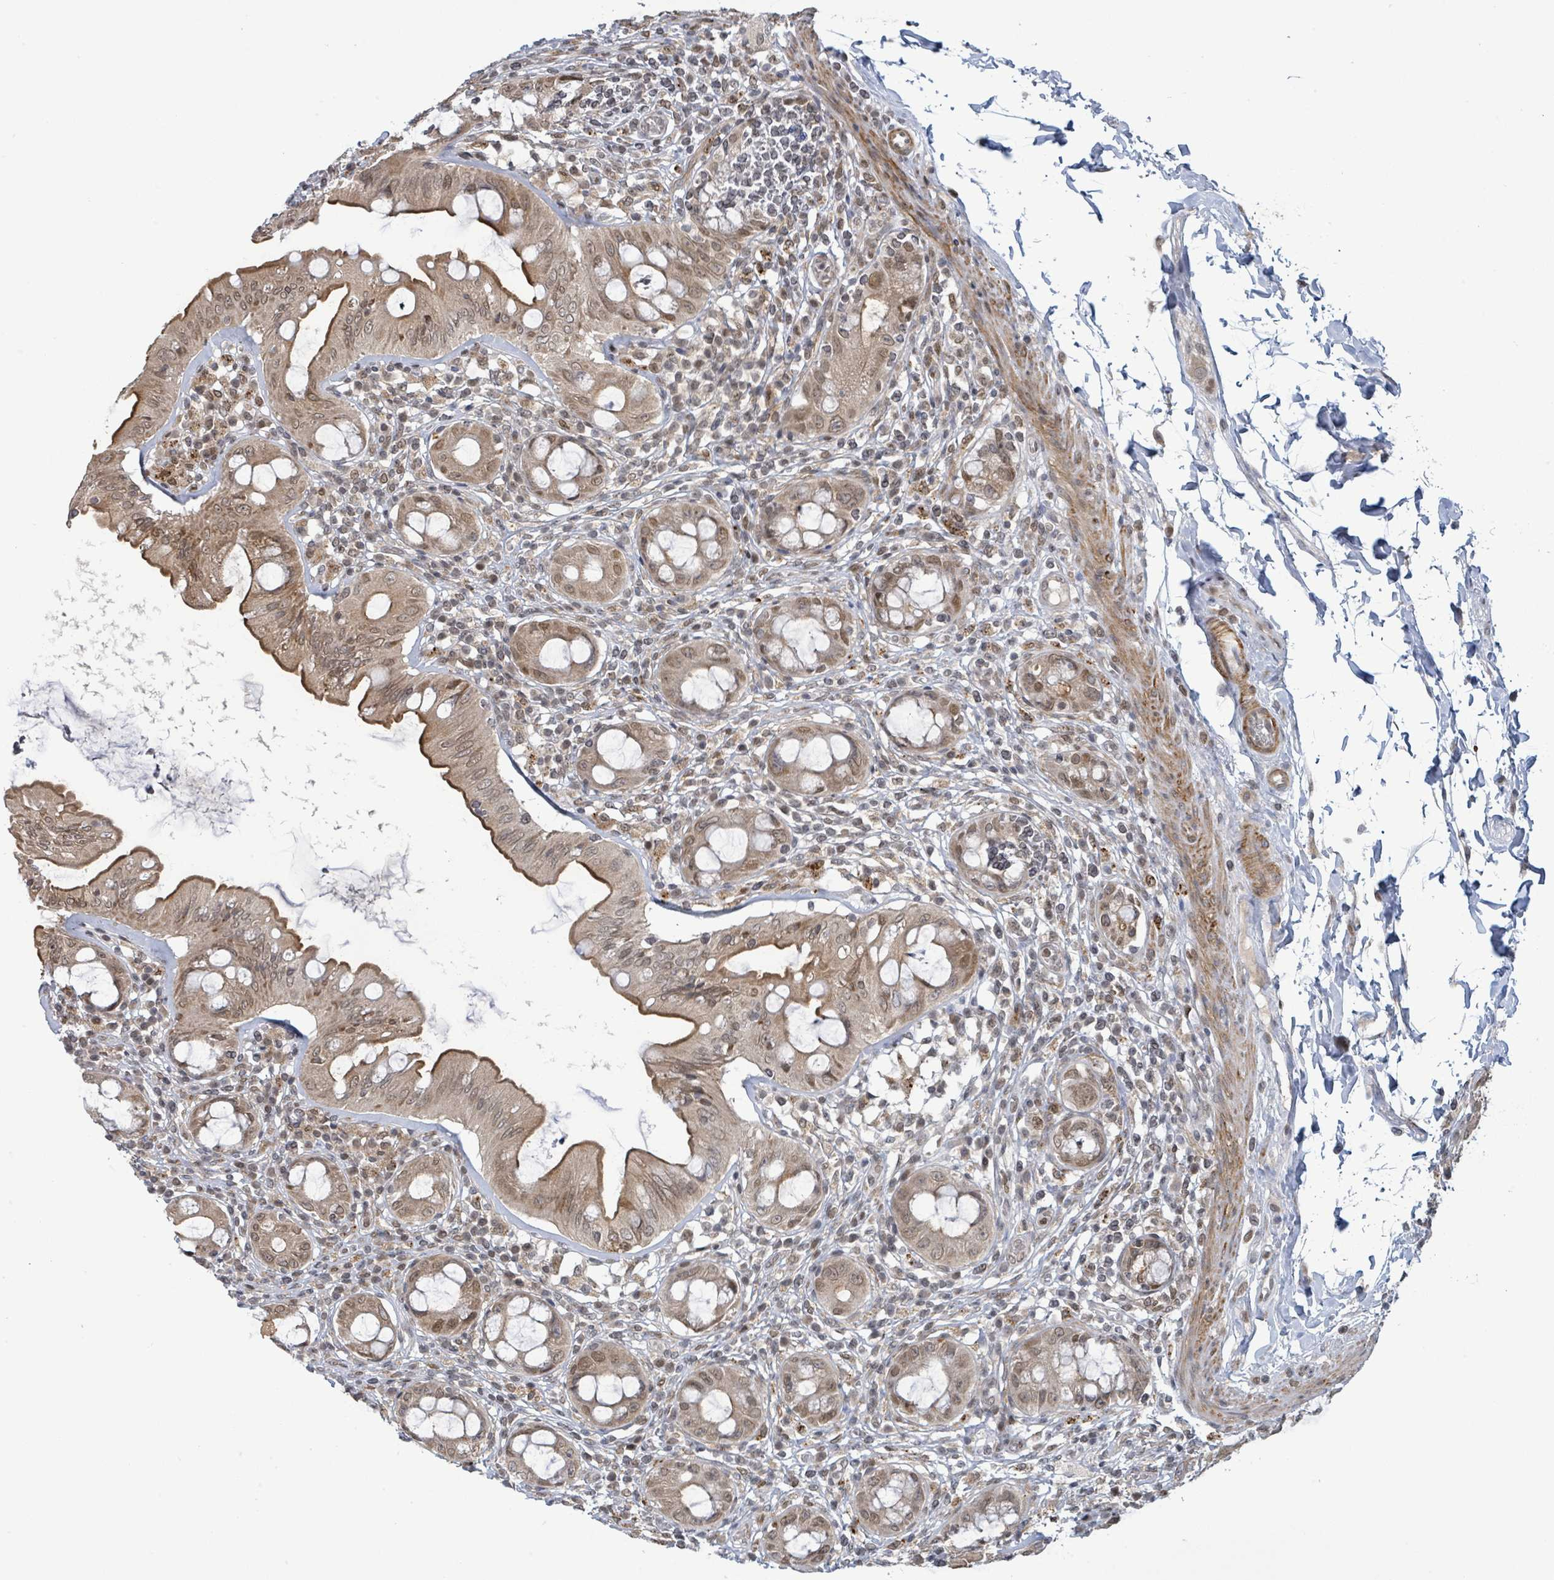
{"staining": {"intensity": "moderate", "quantity": ">75%", "location": "cytoplasmic/membranous,nuclear"}, "tissue": "rectum", "cell_type": "Glandular cells", "image_type": "normal", "snomed": [{"axis": "morphology", "description": "Normal tissue, NOS"}, {"axis": "topography", "description": "Rectum"}], "caption": "Immunohistochemical staining of normal human rectum reveals moderate cytoplasmic/membranous,nuclear protein staining in approximately >75% of glandular cells.", "gene": "SBF2", "patient": {"sex": "female", "age": 57}}